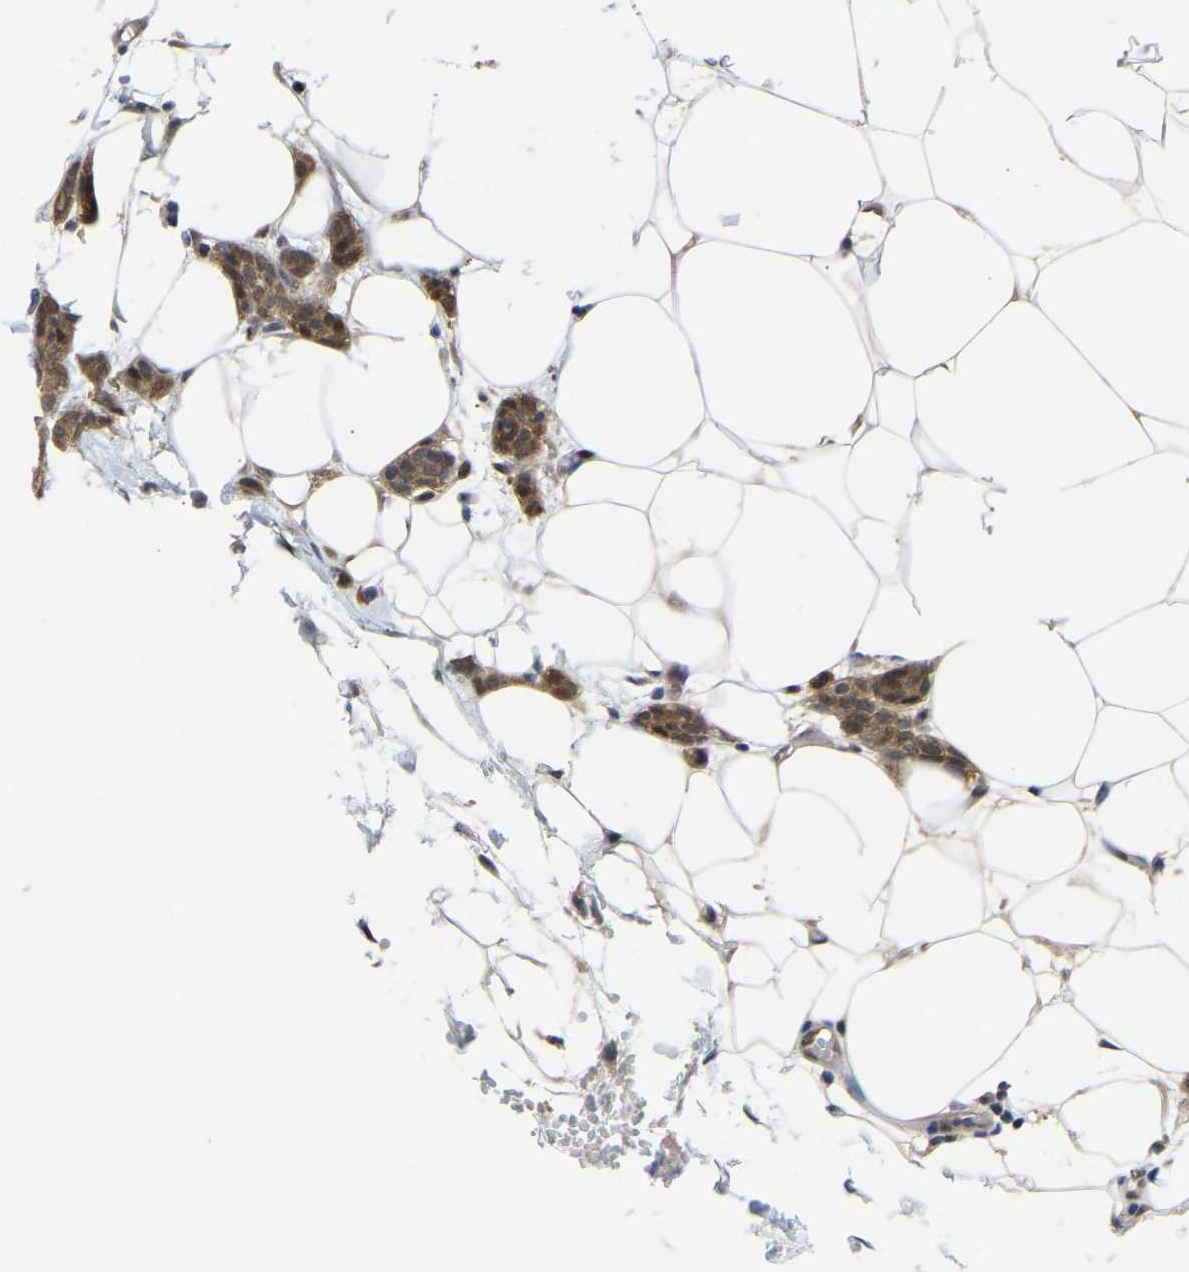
{"staining": {"intensity": "moderate", "quantity": ">75%", "location": "cytoplasmic/membranous,nuclear"}, "tissue": "breast cancer", "cell_type": "Tumor cells", "image_type": "cancer", "snomed": [{"axis": "morphology", "description": "Lobular carcinoma"}, {"axis": "topography", "description": "Skin"}, {"axis": "topography", "description": "Breast"}], "caption": "Immunohistochemistry (DAB (3,3'-diaminobenzidine)) staining of breast cancer displays moderate cytoplasmic/membranous and nuclear protein expression in approximately >75% of tumor cells.", "gene": "KLRG2", "patient": {"sex": "female", "age": 46}}